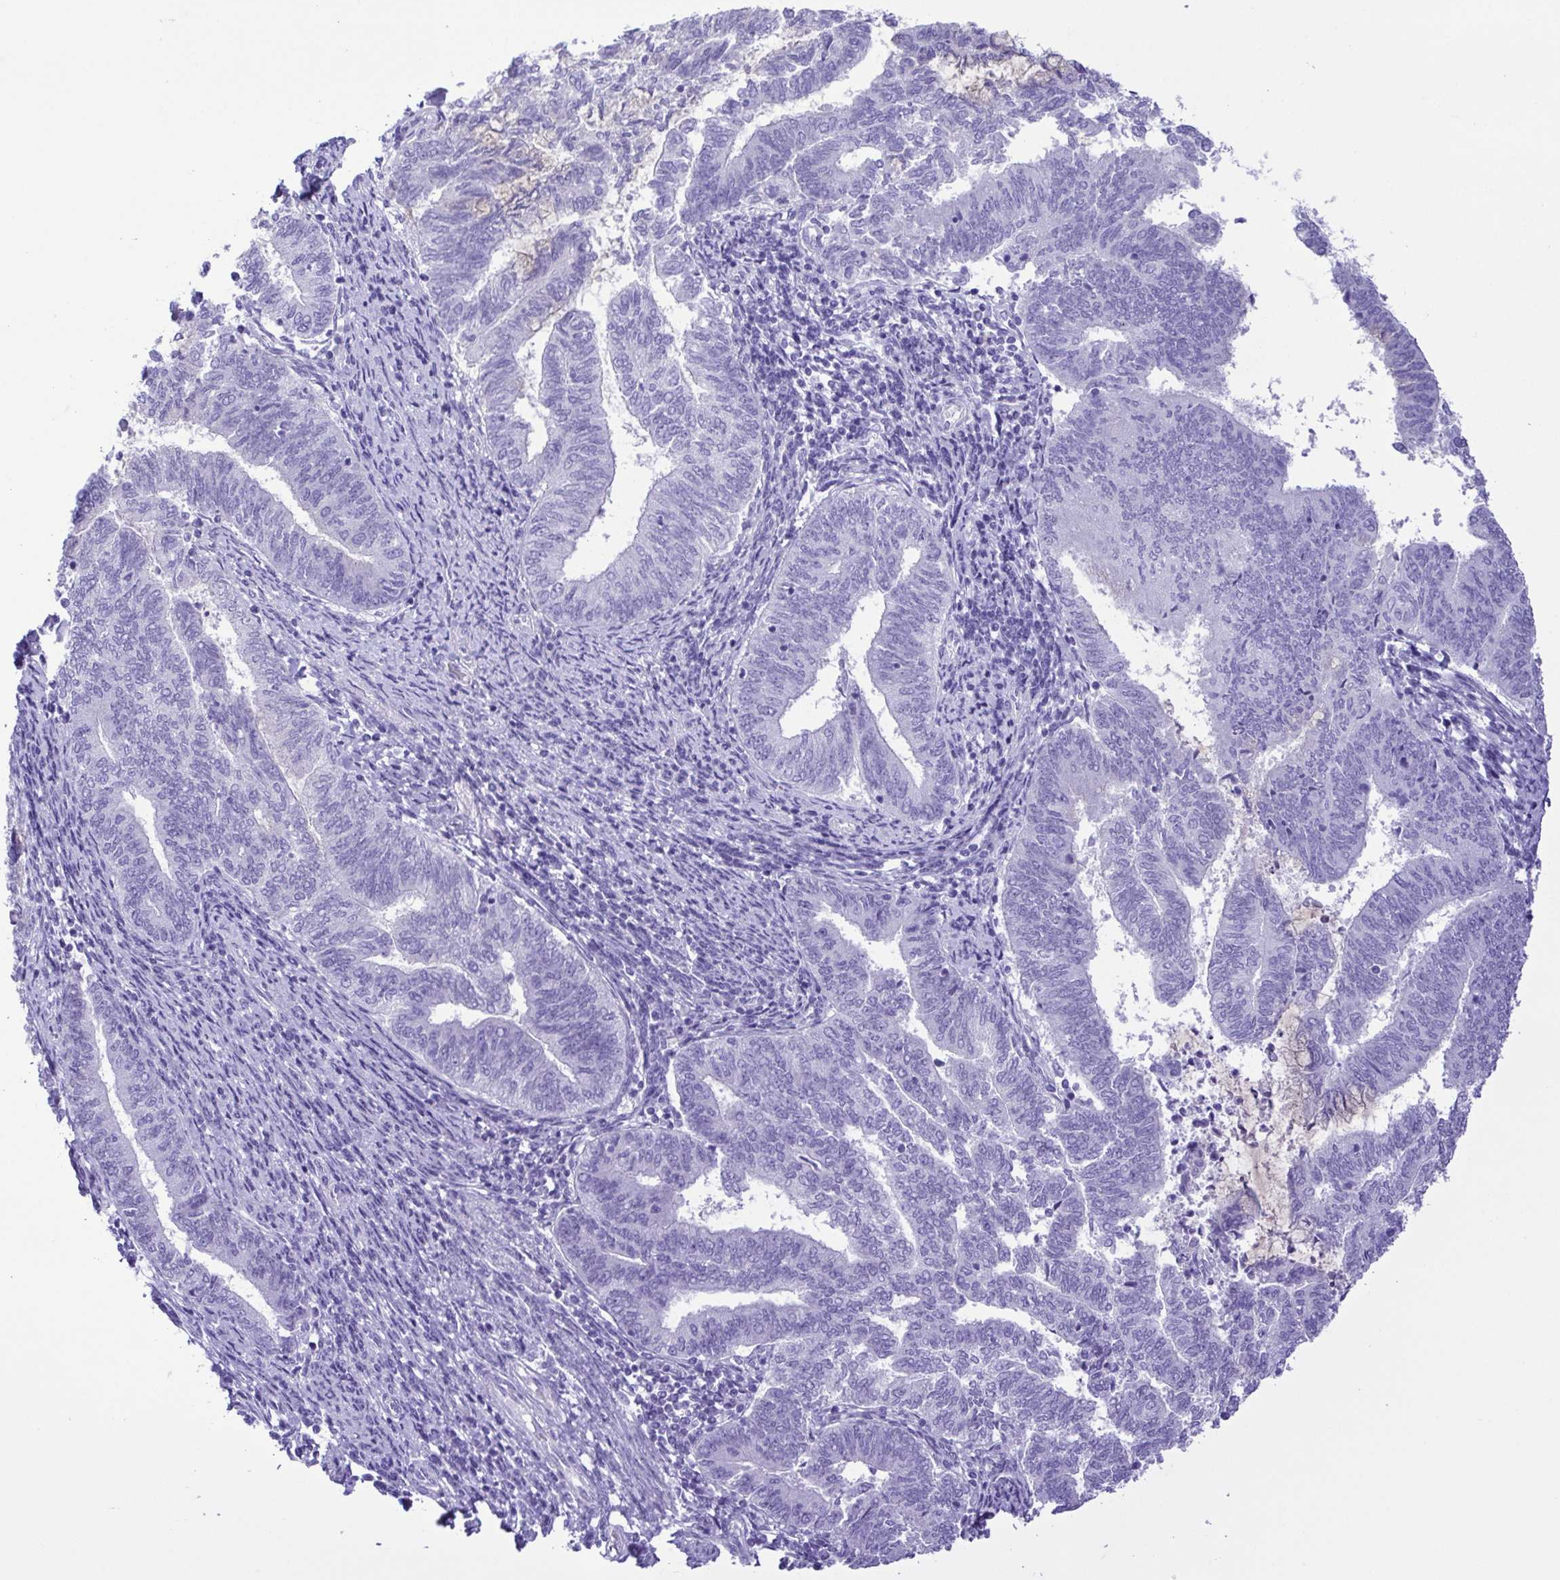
{"staining": {"intensity": "negative", "quantity": "none", "location": "none"}, "tissue": "endometrial cancer", "cell_type": "Tumor cells", "image_type": "cancer", "snomed": [{"axis": "morphology", "description": "Adenocarcinoma, NOS"}, {"axis": "topography", "description": "Endometrium"}], "caption": "Tumor cells are negative for protein expression in human endometrial adenocarcinoma.", "gene": "OVGP1", "patient": {"sex": "female", "age": 65}}